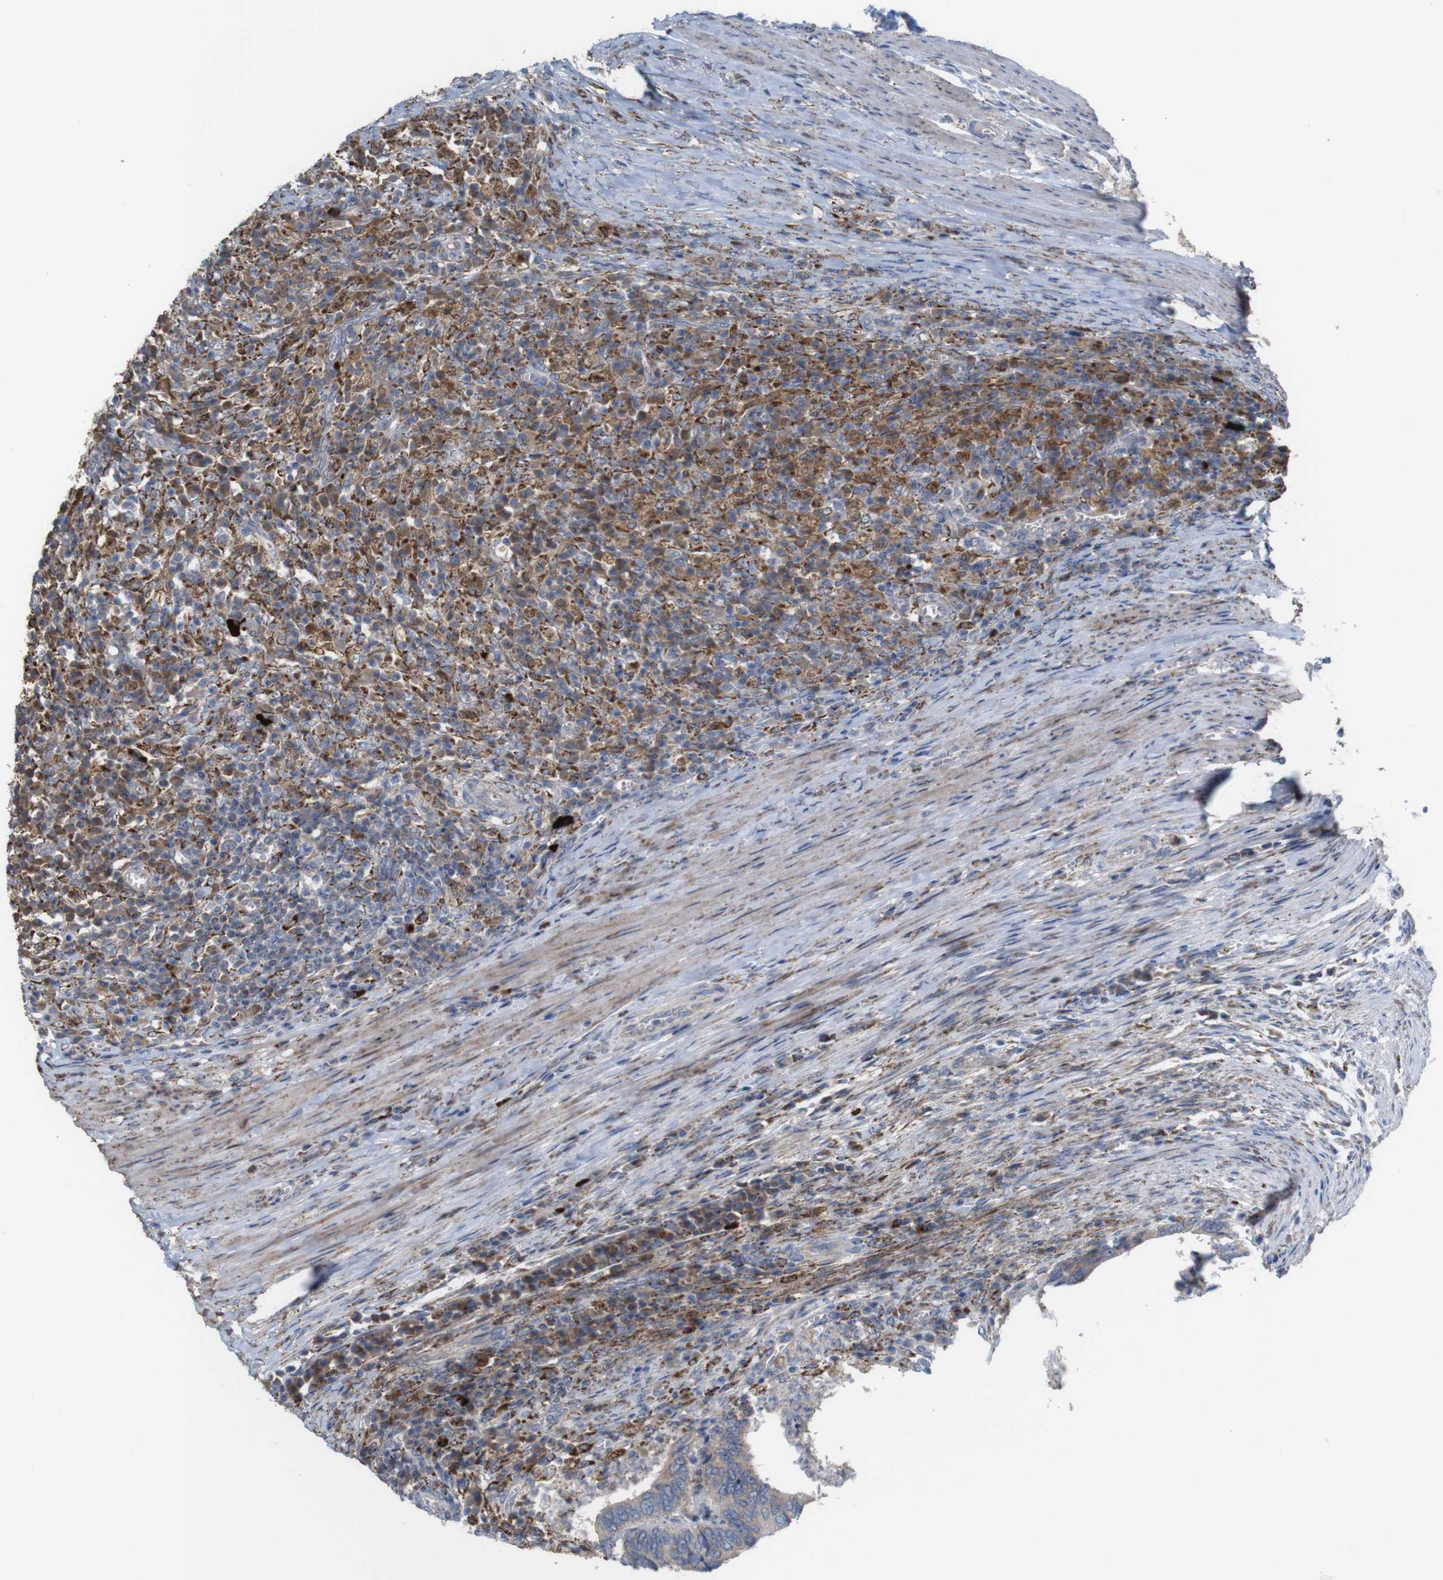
{"staining": {"intensity": "weak", "quantity": ">75%", "location": "cytoplasmic/membranous"}, "tissue": "colorectal cancer", "cell_type": "Tumor cells", "image_type": "cancer", "snomed": [{"axis": "morphology", "description": "Adenocarcinoma, NOS"}, {"axis": "topography", "description": "Colon"}], "caption": "Tumor cells reveal weak cytoplasmic/membranous positivity in approximately >75% of cells in colorectal adenocarcinoma.", "gene": "PTPRR", "patient": {"sex": "male", "age": 72}}